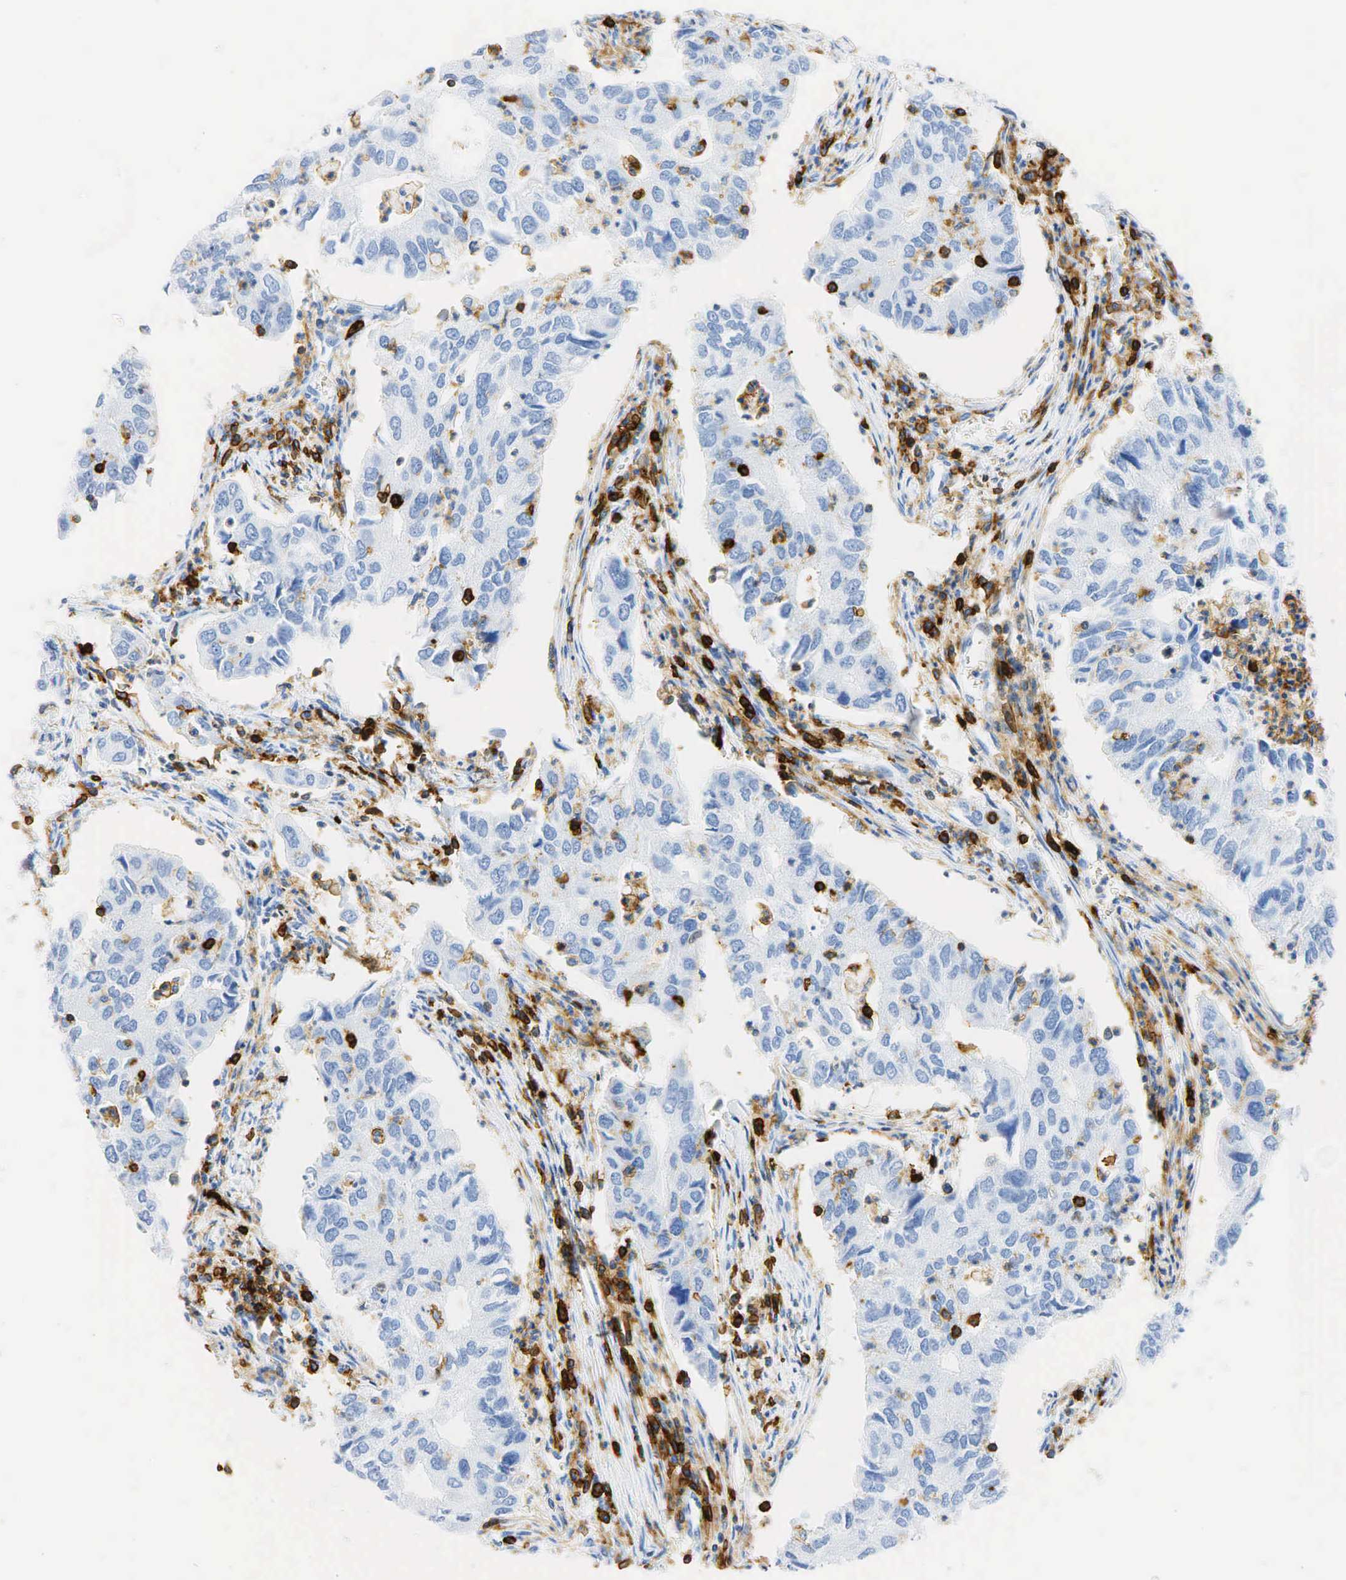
{"staining": {"intensity": "negative", "quantity": "none", "location": "none"}, "tissue": "lung cancer", "cell_type": "Tumor cells", "image_type": "cancer", "snomed": [{"axis": "morphology", "description": "Adenocarcinoma, NOS"}, {"axis": "topography", "description": "Lung"}], "caption": "Adenocarcinoma (lung) was stained to show a protein in brown. There is no significant expression in tumor cells. (Brightfield microscopy of DAB (3,3'-diaminobenzidine) immunohistochemistry at high magnification).", "gene": "PTPRC", "patient": {"sex": "male", "age": 48}}